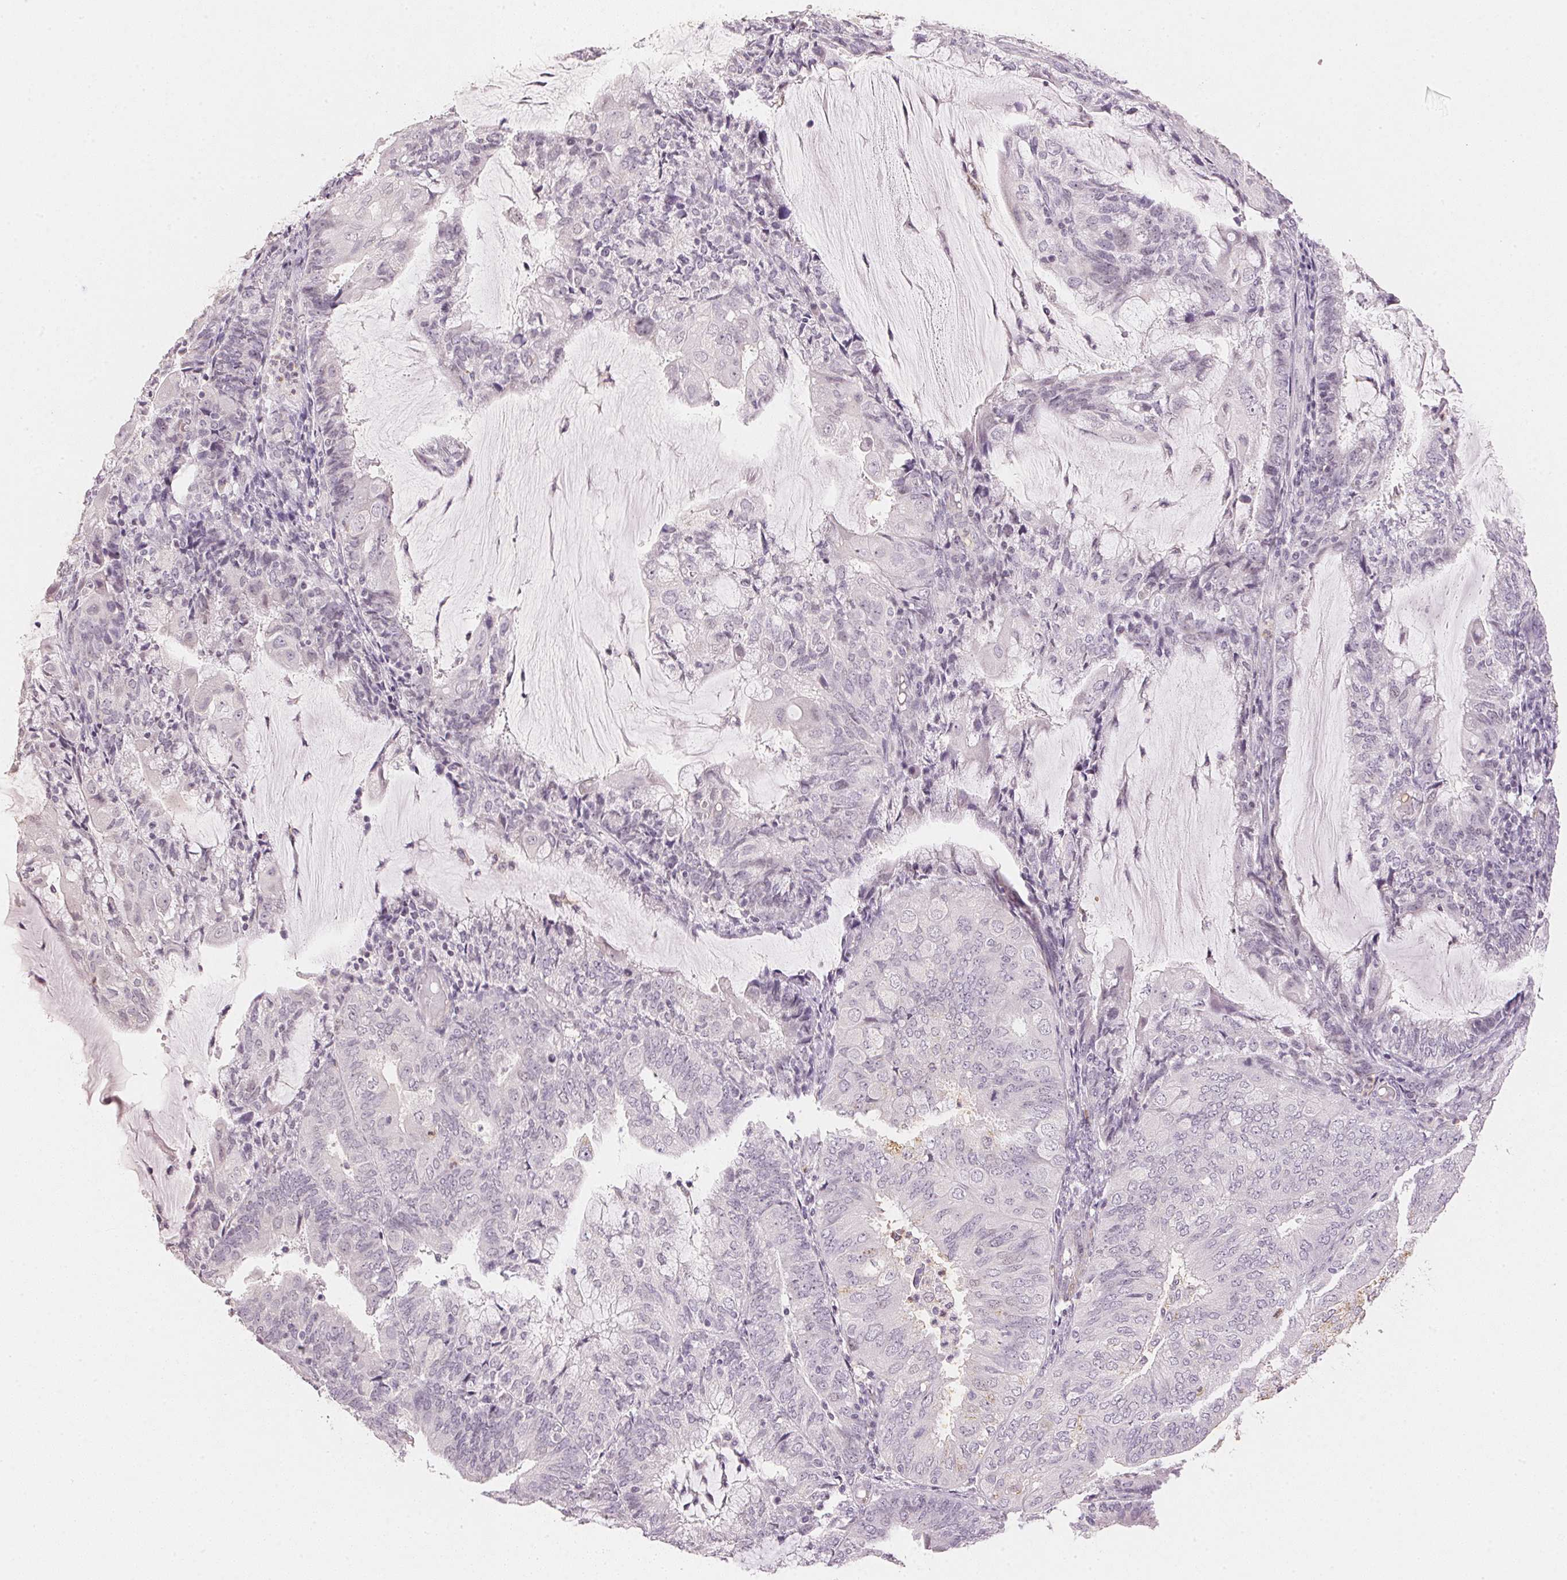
{"staining": {"intensity": "negative", "quantity": "none", "location": "none"}, "tissue": "endometrial cancer", "cell_type": "Tumor cells", "image_type": "cancer", "snomed": [{"axis": "morphology", "description": "Adenocarcinoma, NOS"}, {"axis": "topography", "description": "Endometrium"}], "caption": "DAB immunohistochemical staining of adenocarcinoma (endometrial) displays no significant positivity in tumor cells.", "gene": "SMTN", "patient": {"sex": "female", "age": 81}}